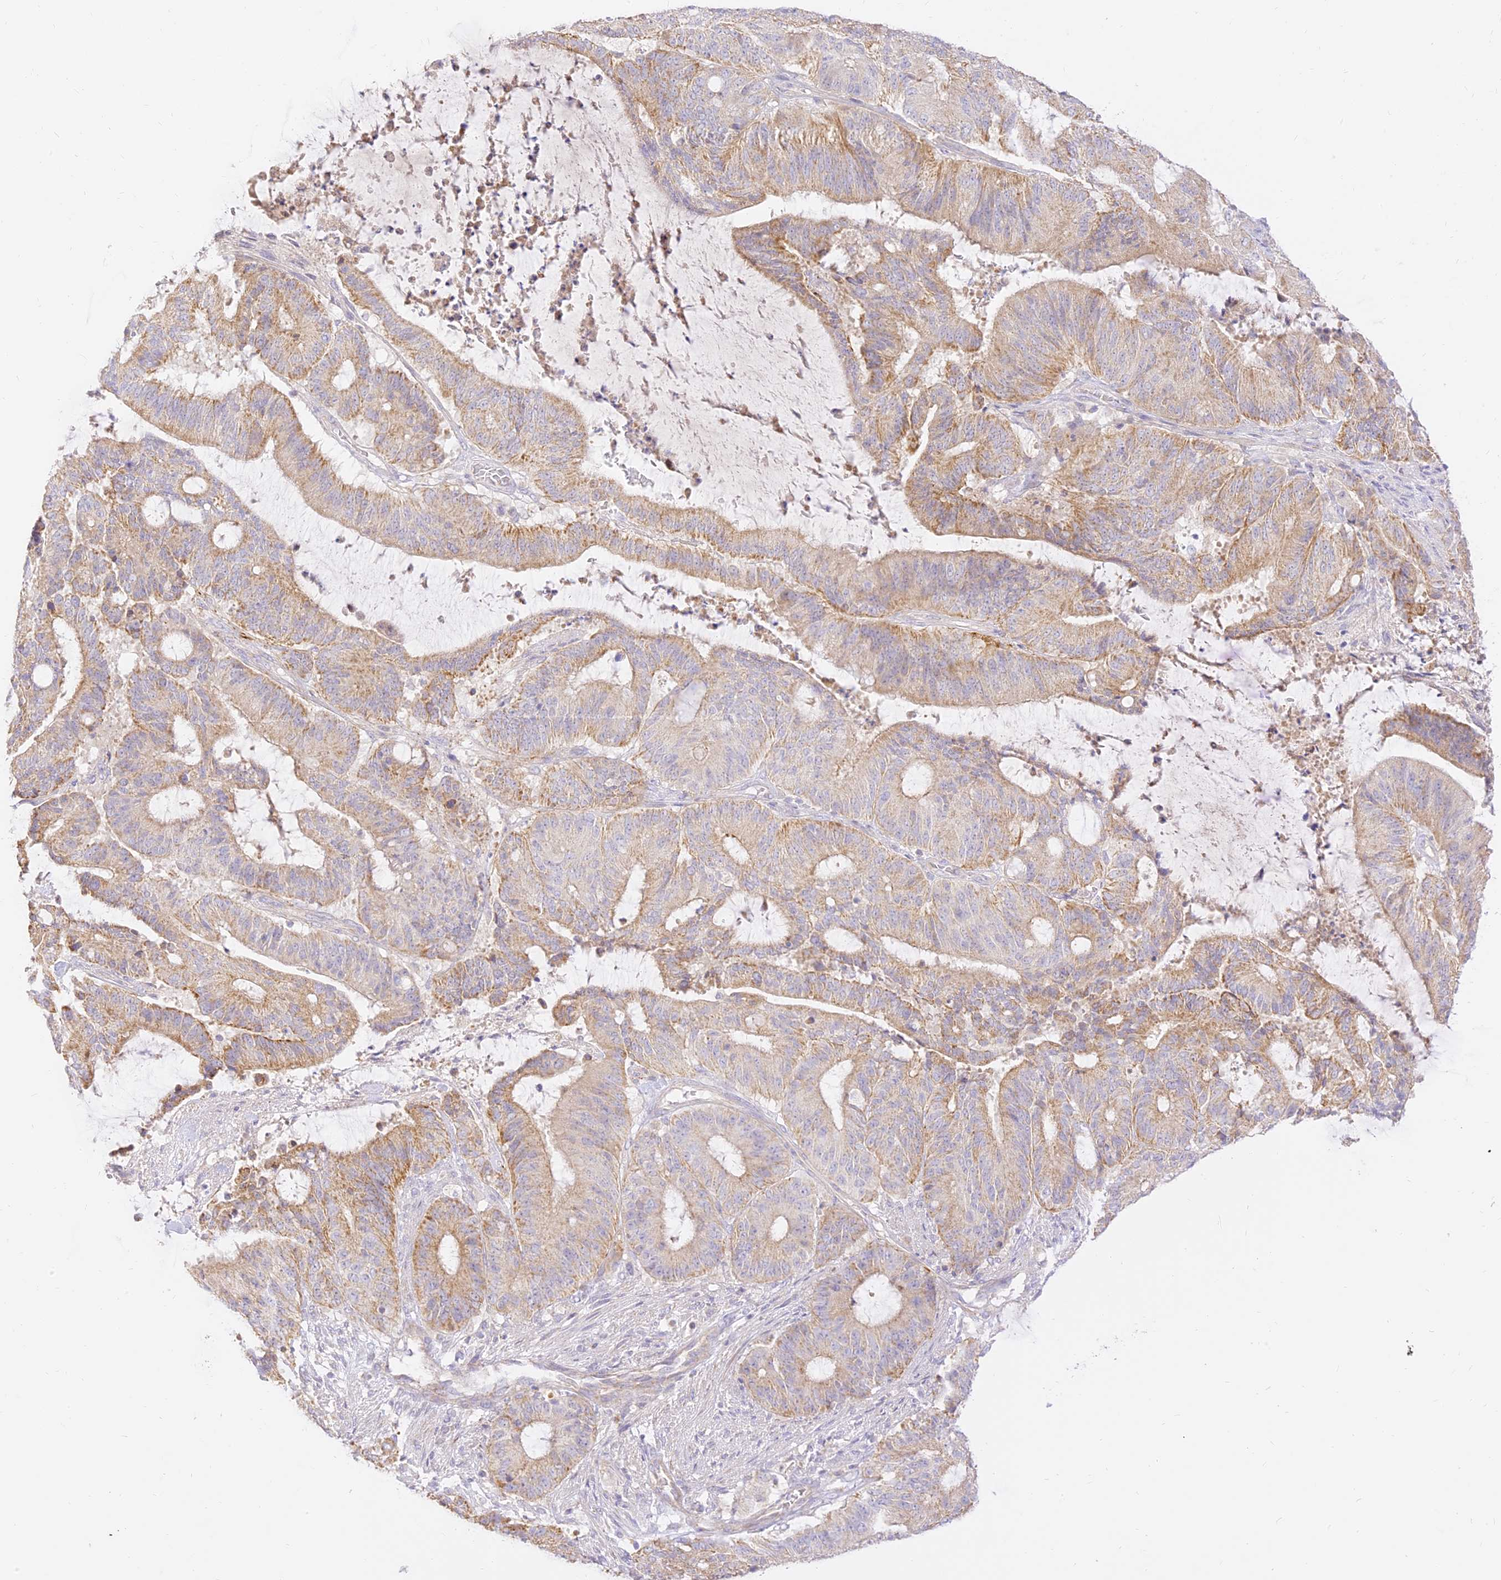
{"staining": {"intensity": "weak", "quantity": "25%-75%", "location": "cytoplasmic/membranous"}, "tissue": "liver cancer", "cell_type": "Tumor cells", "image_type": "cancer", "snomed": [{"axis": "morphology", "description": "Normal tissue, NOS"}, {"axis": "morphology", "description": "Cholangiocarcinoma"}, {"axis": "topography", "description": "Liver"}, {"axis": "topography", "description": "Peripheral nerve tissue"}], "caption": "Liver cholangiocarcinoma tissue demonstrates weak cytoplasmic/membranous expression in approximately 25%-75% of tumor cells, visualized by immunohistochemistry.", "gene": "LRRC15", "patient": {"sex": "female", "age": 73}}